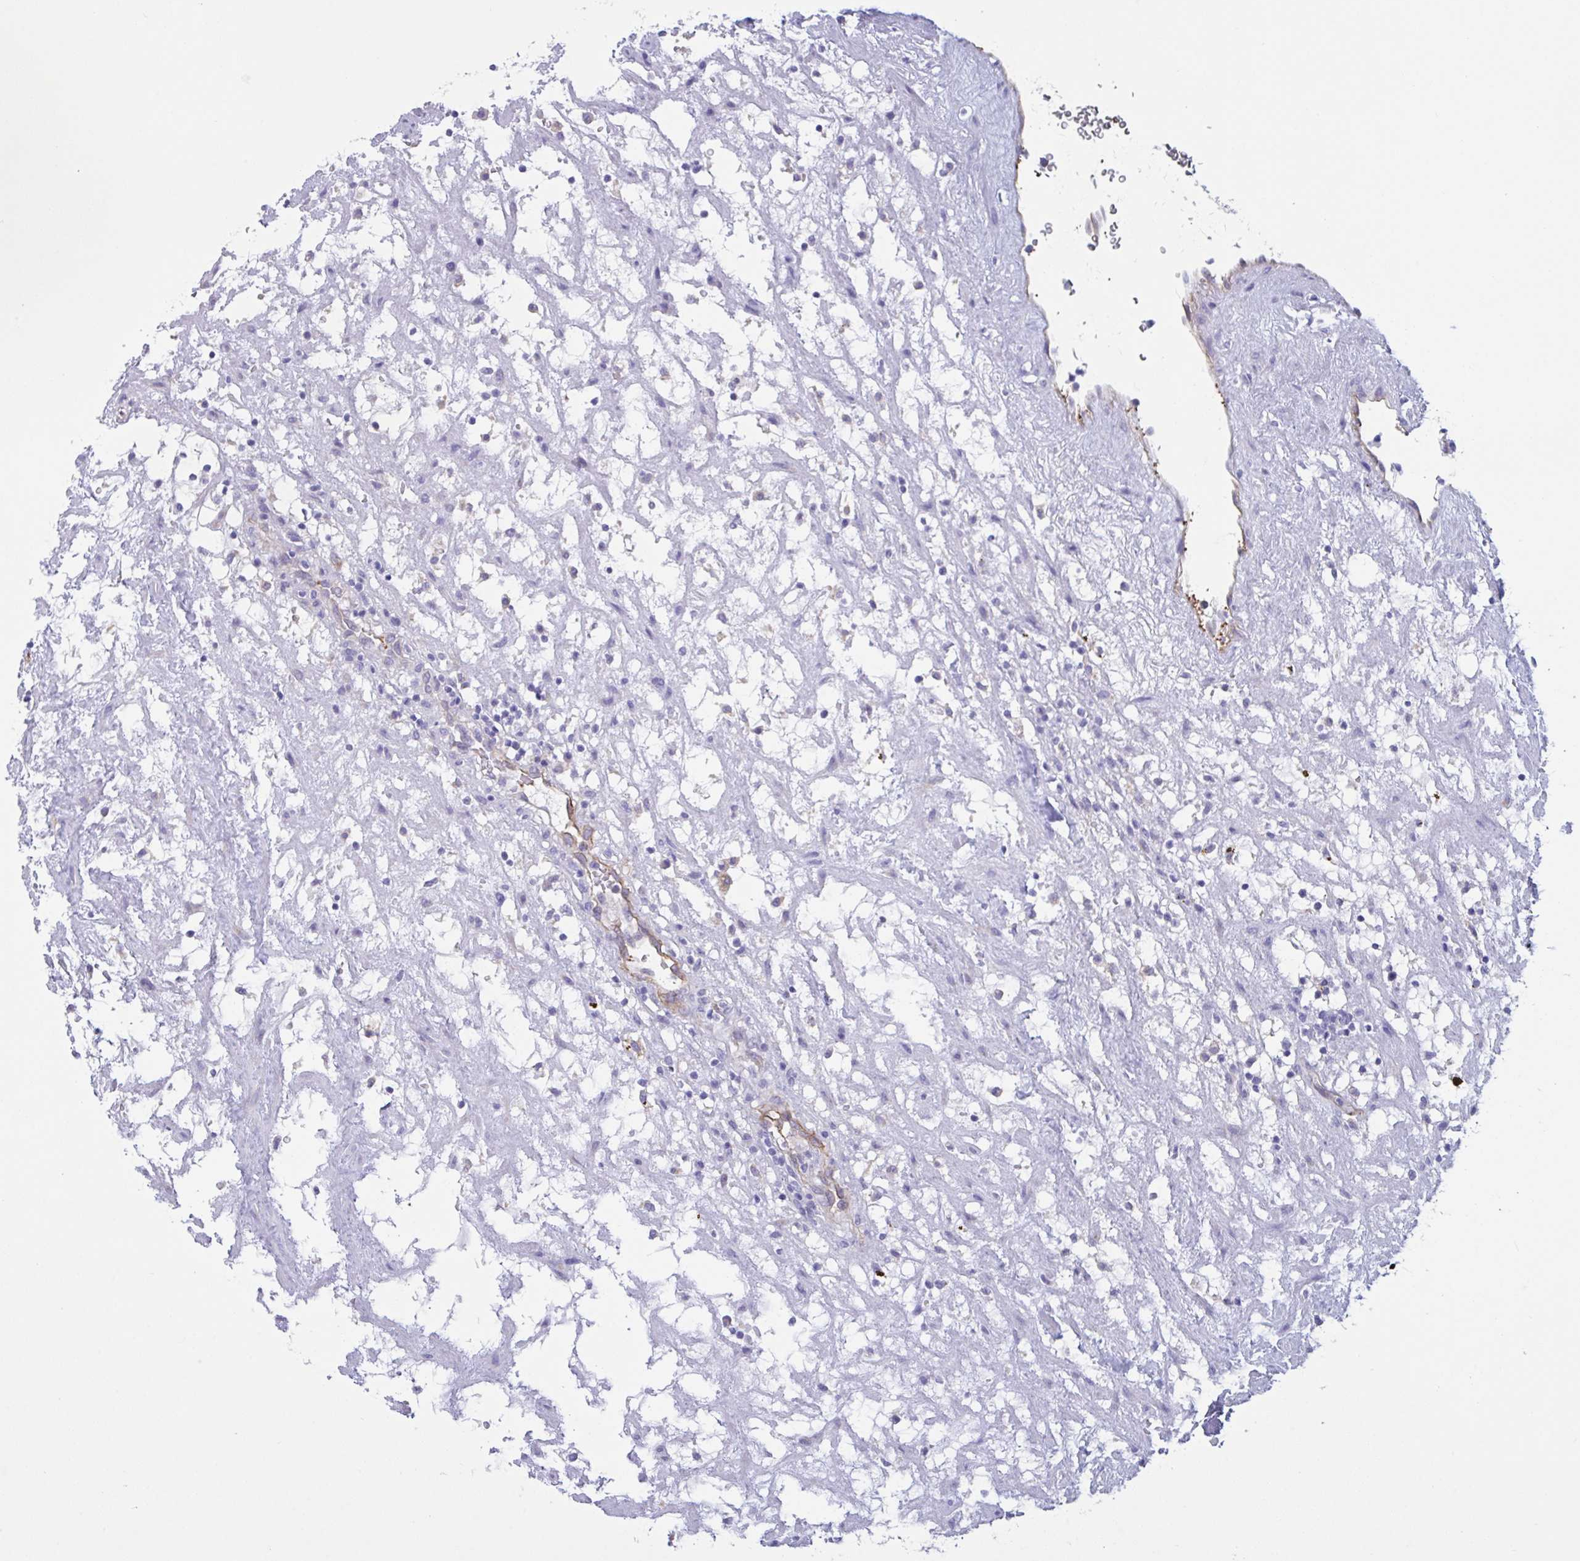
{"staining": {"intensity": "negative", "quantity": "none", "location": "none"}, "tissue": "renal cancer", "cell_type": "Tumor cells", "image_type": "cancer", "snomed": [{"axis": "morphology", "description": "Adenocarcinoma, NOS"}, {"axis": "topography", "description": "Kidney"}], "caption": "This is an immunohistochemistry image of human renal adenocarcinoma. There is no expression in tumor cells.", "gene": "RPL22L1", "patient": {"sex": "female", "age": 69}}